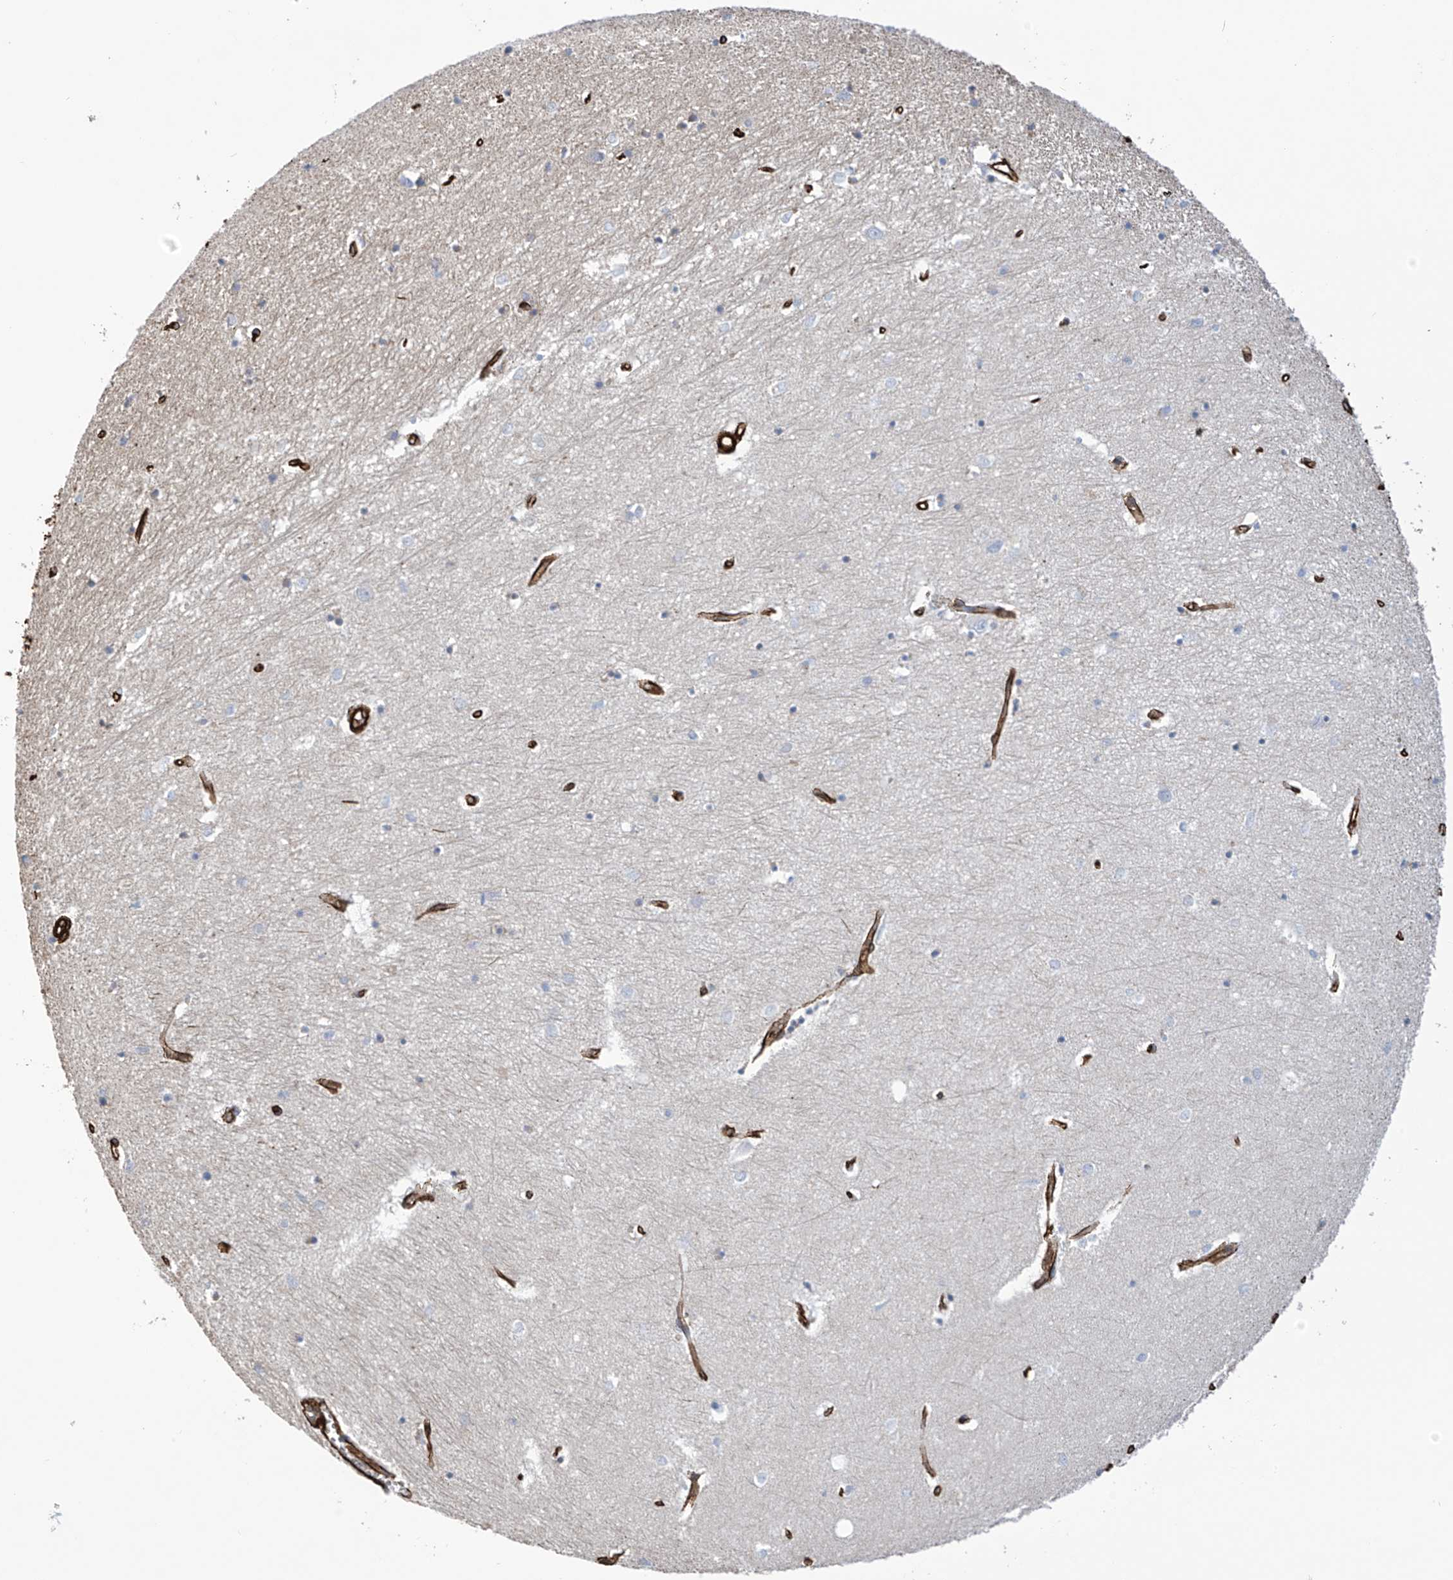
{"staining": {"intensity": "negative", "quantity": "none", "location": "none"}, "tissue": "hippocampus", "cell_type": "Glial cells", "image_type": "normal", "snomed": [{"axis": "morphology", "description": "Normal tissue, NOS"}, {"axis": "topography", "description": "Hippocampus"}], "caption": "Immunohistochemistry of normal hippocampus exhibits no staining in glial cells. (Brightfield microscopy of DAB immunohistochemistry at high magnification).", "gene": "UBTD1", "patient": {"sex": "female", "age": 64}}